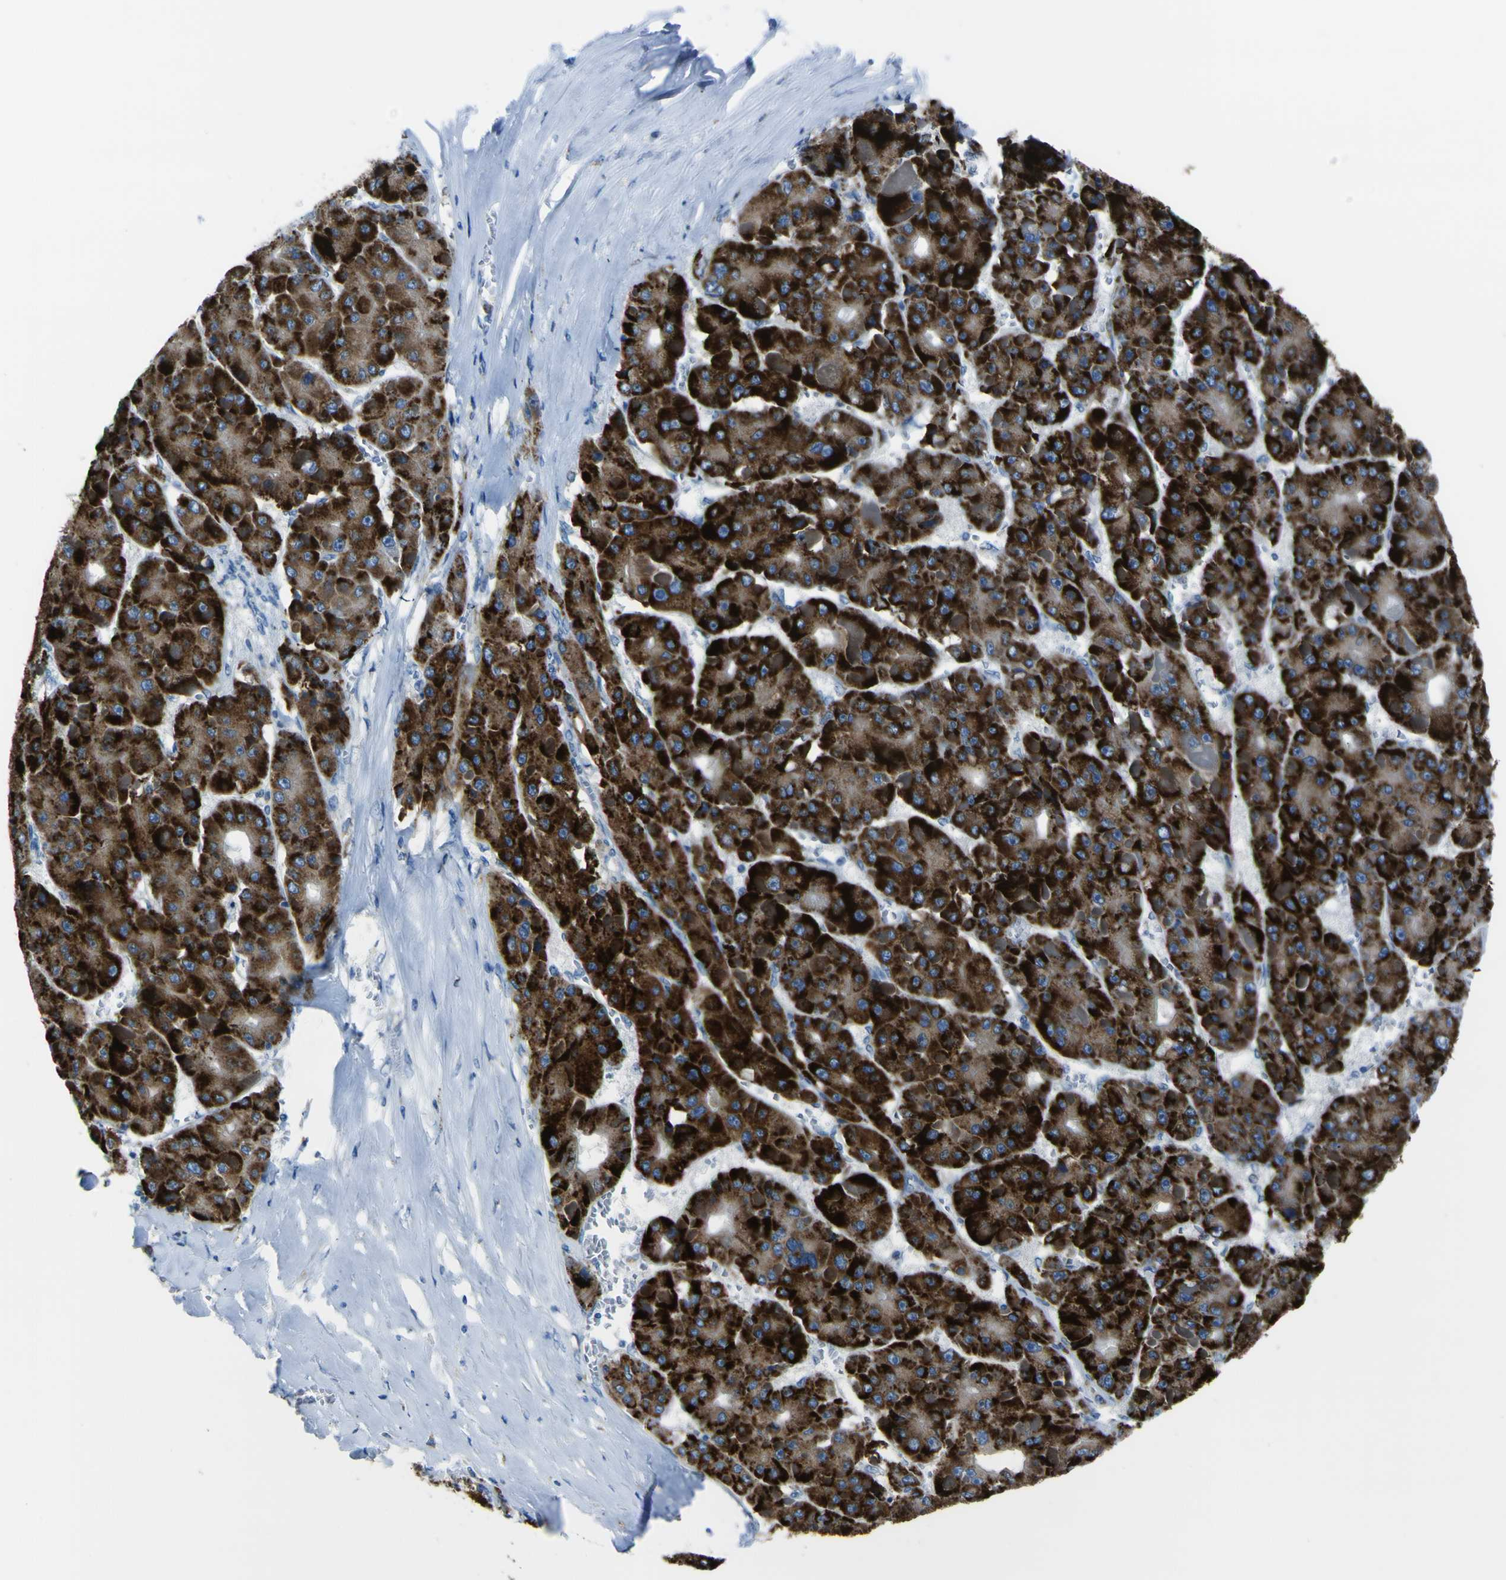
{"staining": {"intensity": "strong", "quantity": ">75%", "location": "cytoplasmic/membranous"}, "tissue": "liver cancer", "cell_type": "Tumor cells", "image_type": "cancer", "snomed": [{"axis": "morphology", "description": "Carcinoma, Hepatocellular, NOS"}, {"axis": "topography", "description": "Liver"}], "caption": "A photomicrograph of human liver hepatocellular carcinoma stained for a protein shows strong cytoplasmic/membranous brown staining in tumor cells.", "gene": "ACSL1", "patient": {"sex": "female", "age": 73}}